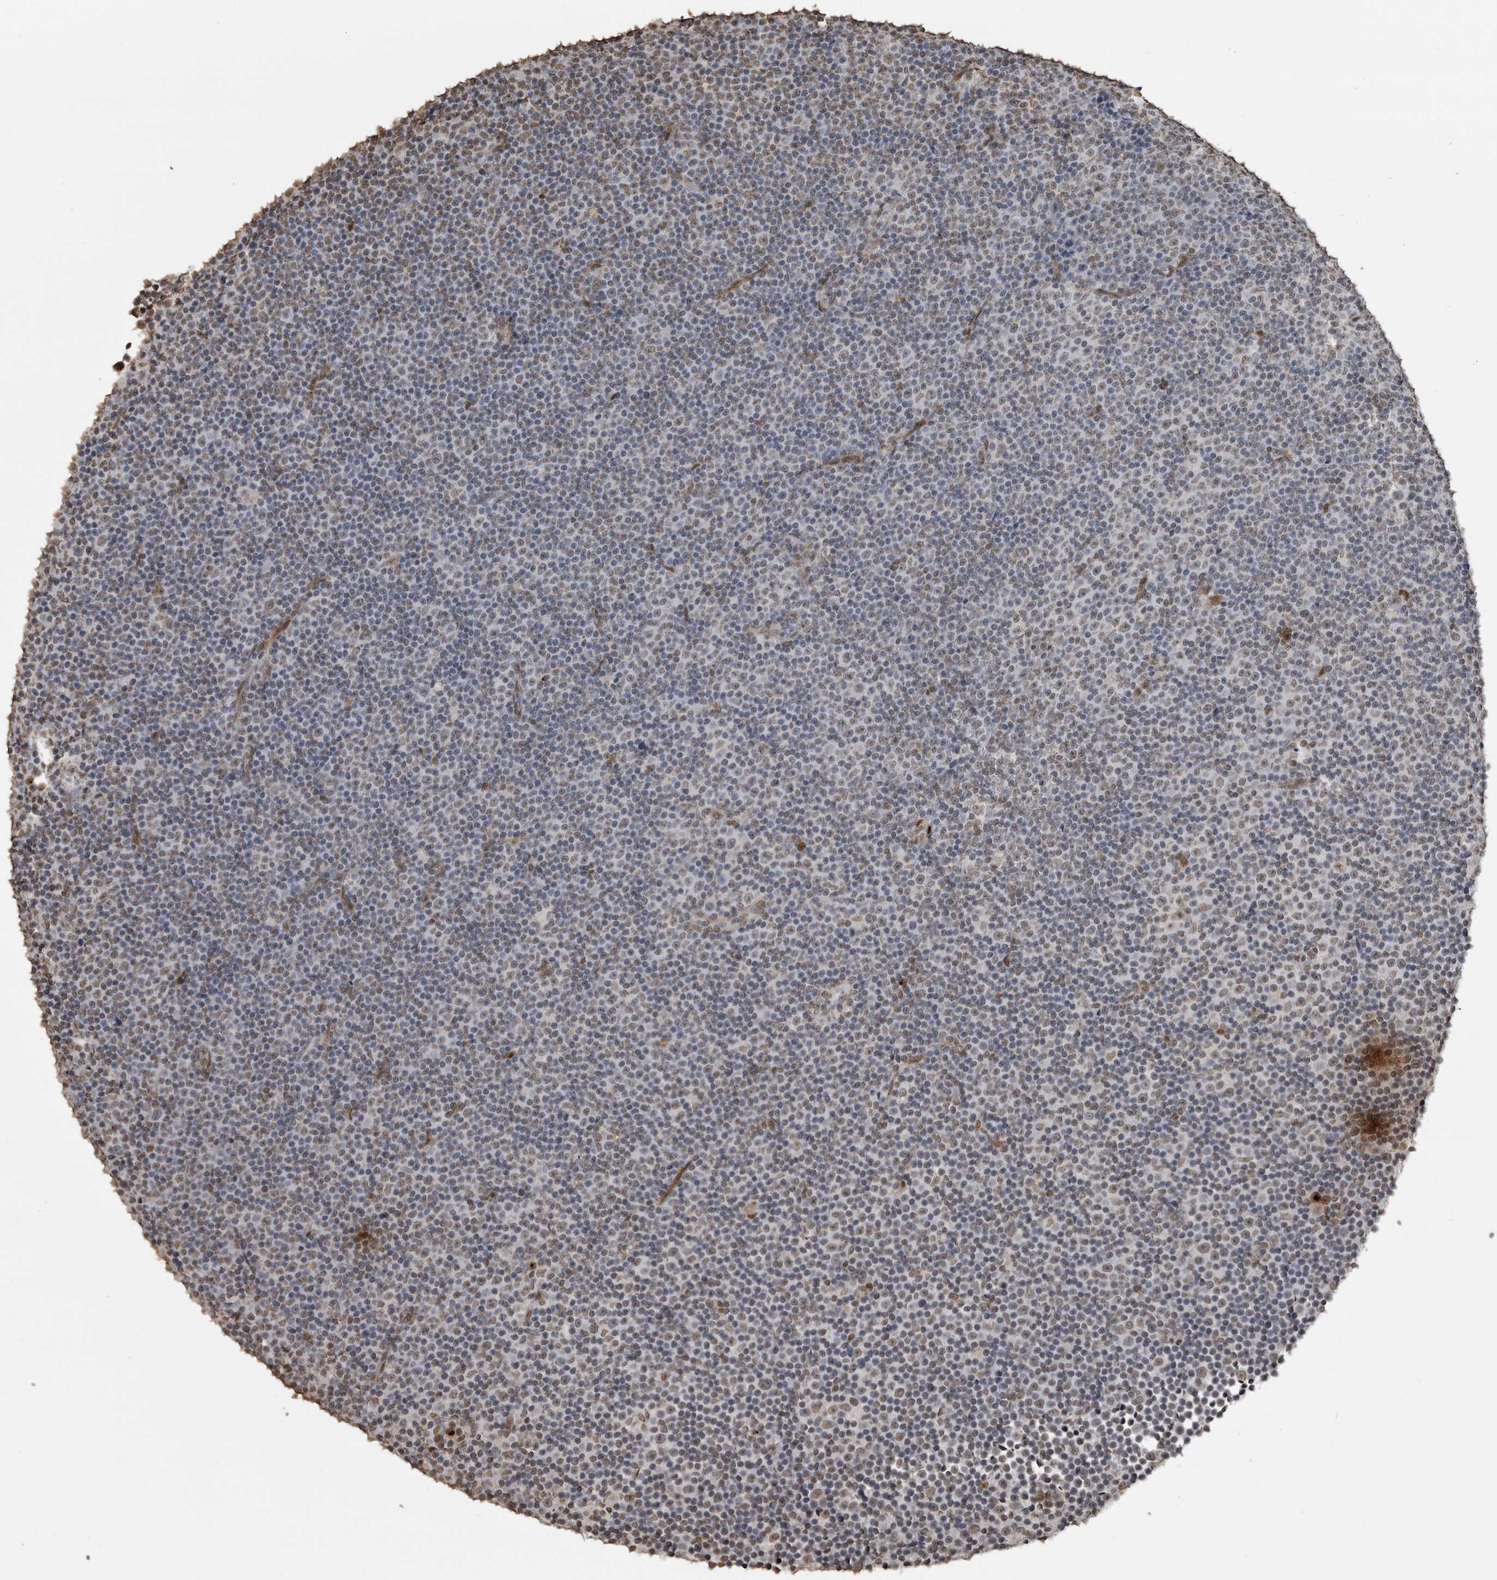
{"staining": {"intensity": "weak", "quantity": "25%-75%", "location": "nuclear"}, "tissue": "lymphoma", "cell_type": "Tumor cells", "image_type": "cancer", "snomed": [{"axis": "morphology", "description": "Malignant lymphoma, non-Hodgkin's type, Low grade"}, {"axis": "topography", "description": "Lymph node"}], "caption": "Immunohistochemistry (IHC) image of neoplastic tissue: malignant lymphoma, non-Hodgkin's type (low-grade) stained using immunohistochemistry reveals low levels of weak protein expression localized specifically in the nuclear of tumor cells, appearing as a nuclear brown color.", "gene": "SMAD2", "patient": {"sex": "female", "age": 67}}